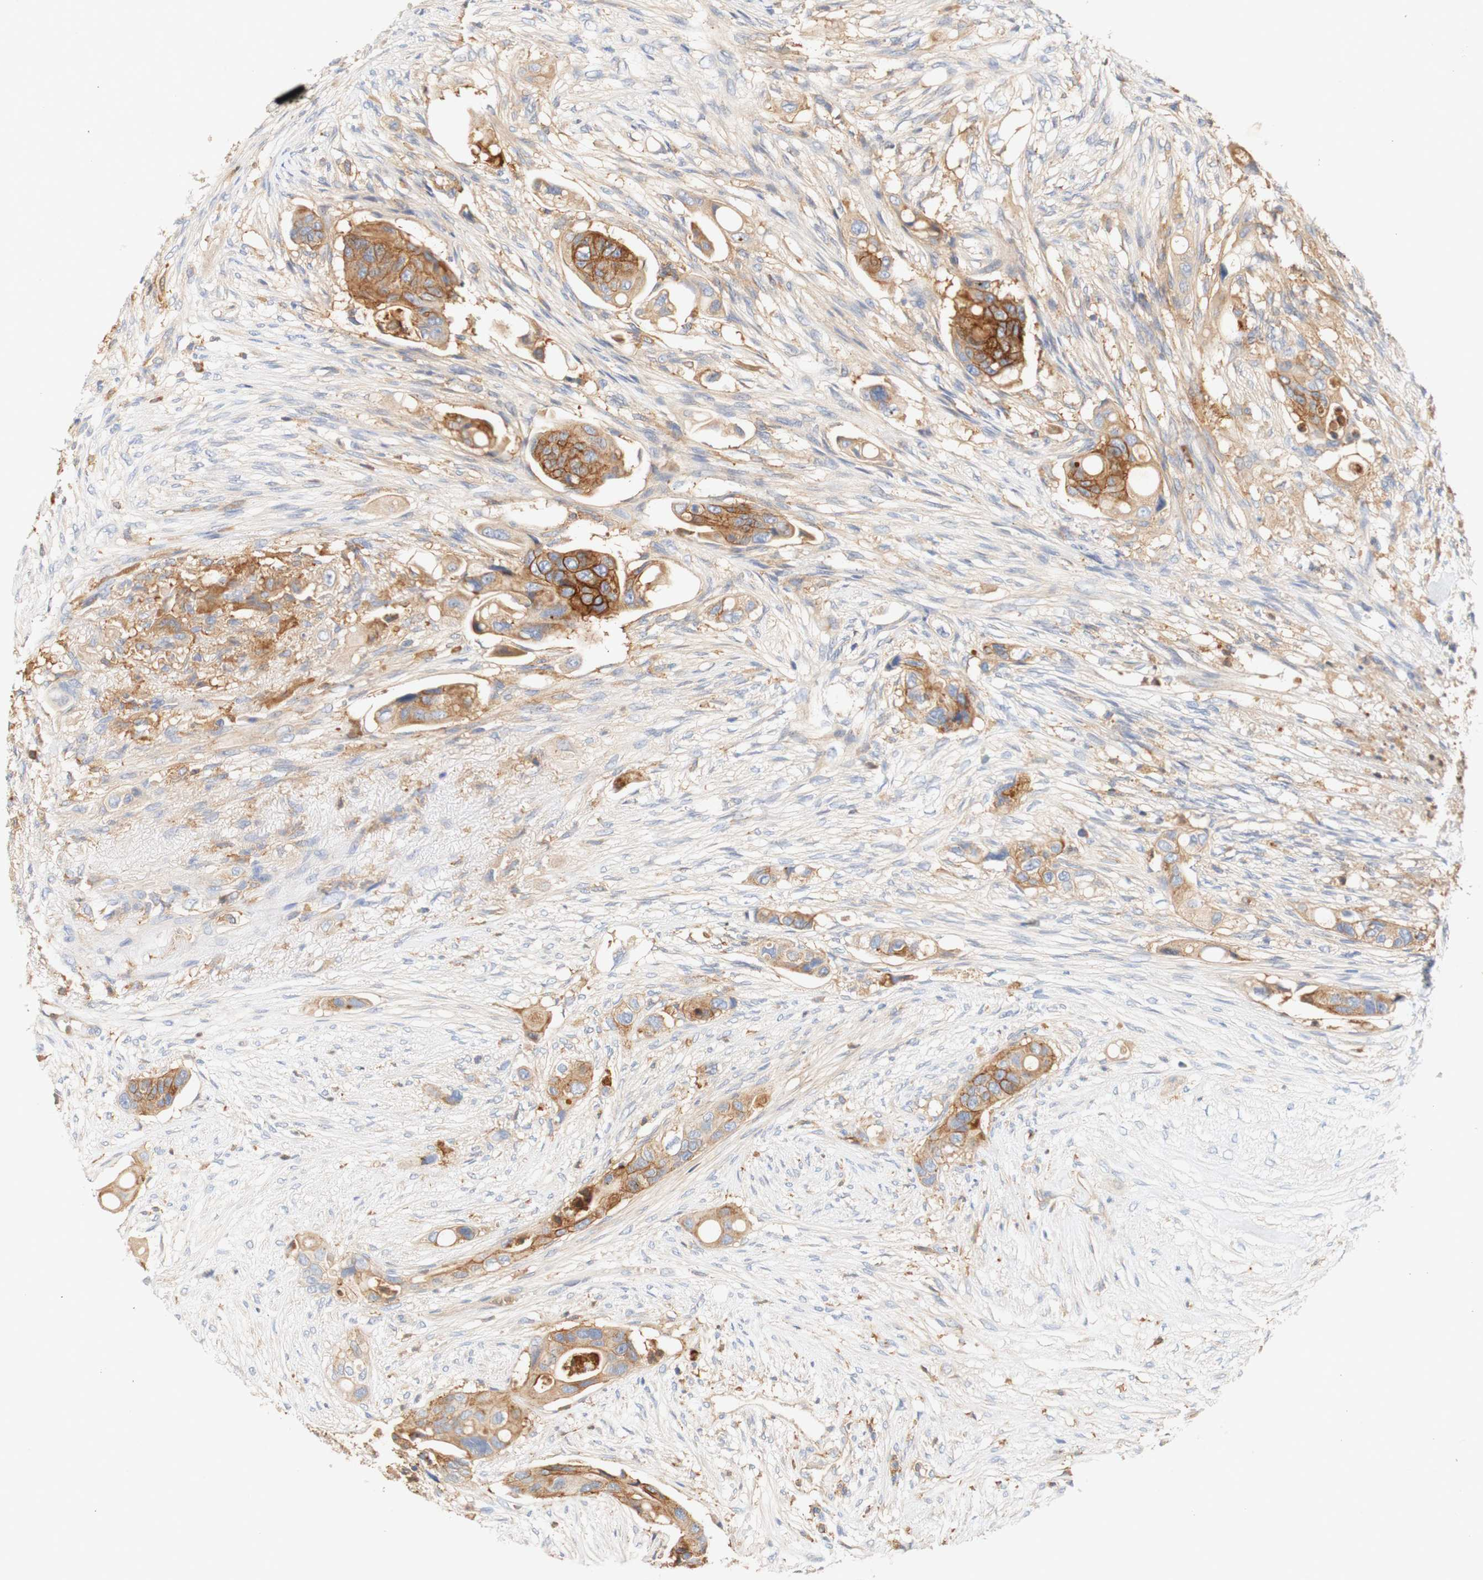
{"staining": {"intensity": "strong", "quantity": ">75%", "location": "cytoplasmic/membranous"}, "tissue": "colorectal cancer", "cell_type": "Tumor cells", "image_type": "cancer", "snomed": [{"axis": "morphology", "description": "Adenocarcinoma, NOS"}, {"axis": "topography", "description": "Colon"}], "caption": "Strong cytoplasmic/membranous expression is present in approximately >75% of tumor cells in adenocarcinoma (colorectal). The staining was performed using DAB, with brown indicating positive protein expression. Nuclei are stained blue with hematoxylin.", "gene": "PCDH7", "patient": {"sex": "female", "age": 57}}